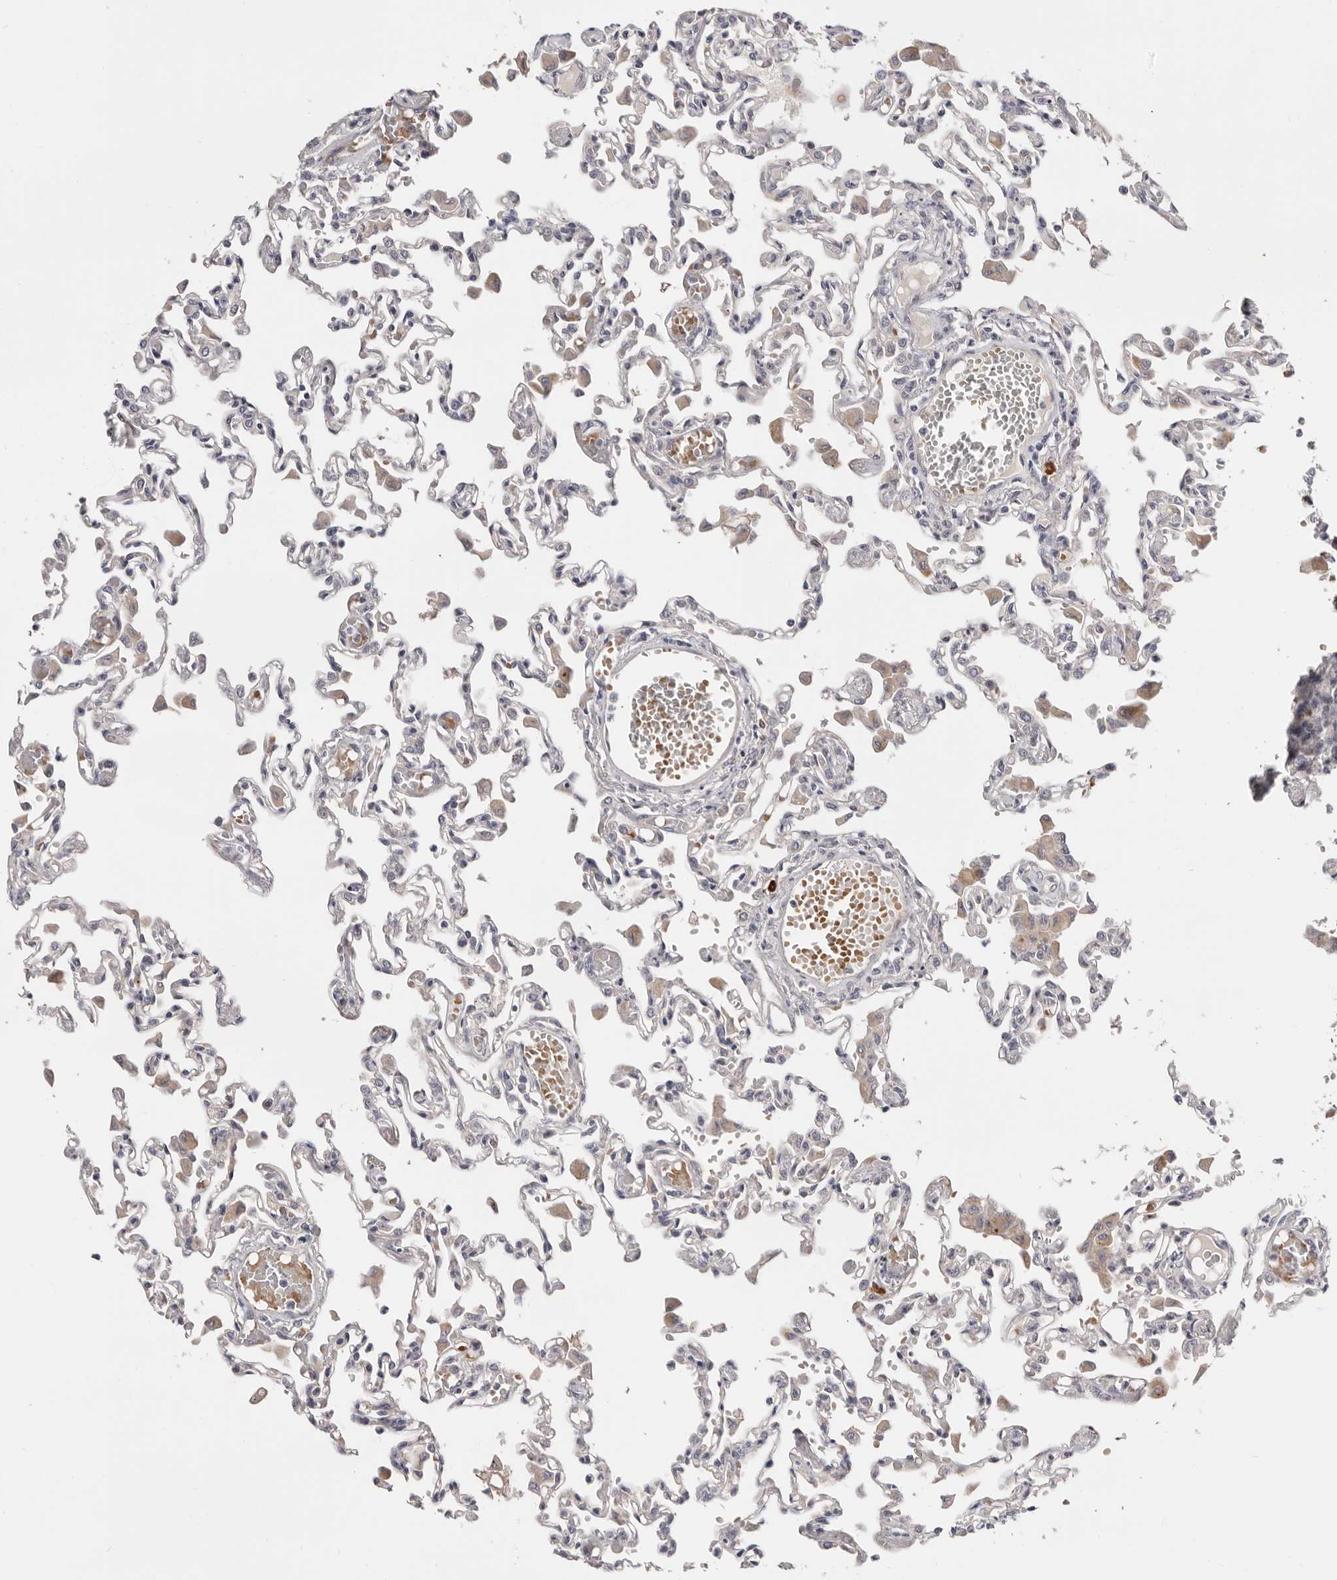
{"staining": {"intensity": "weak", "quantity": "<25%", "location": "cytoplasmic/membranous"}, "tissue": "lung", "cell_type": "Alveolar cells", "image_type": "normal", "snomed": [{"axis": "morphology", "description": "Normal tissue, NOS"}, {"axis": "topography", "description": "Bronchus"}, {"axis": "topography", "description": "Lung"}], "caption": "This micrograph is of normal lung stained with IHC to label a protein in brown with the nuclei are counter-stained blue. There is no staining in alveolar cells.", "gene": "USH1C", "patient": {"sex": "female", "age": 49}}